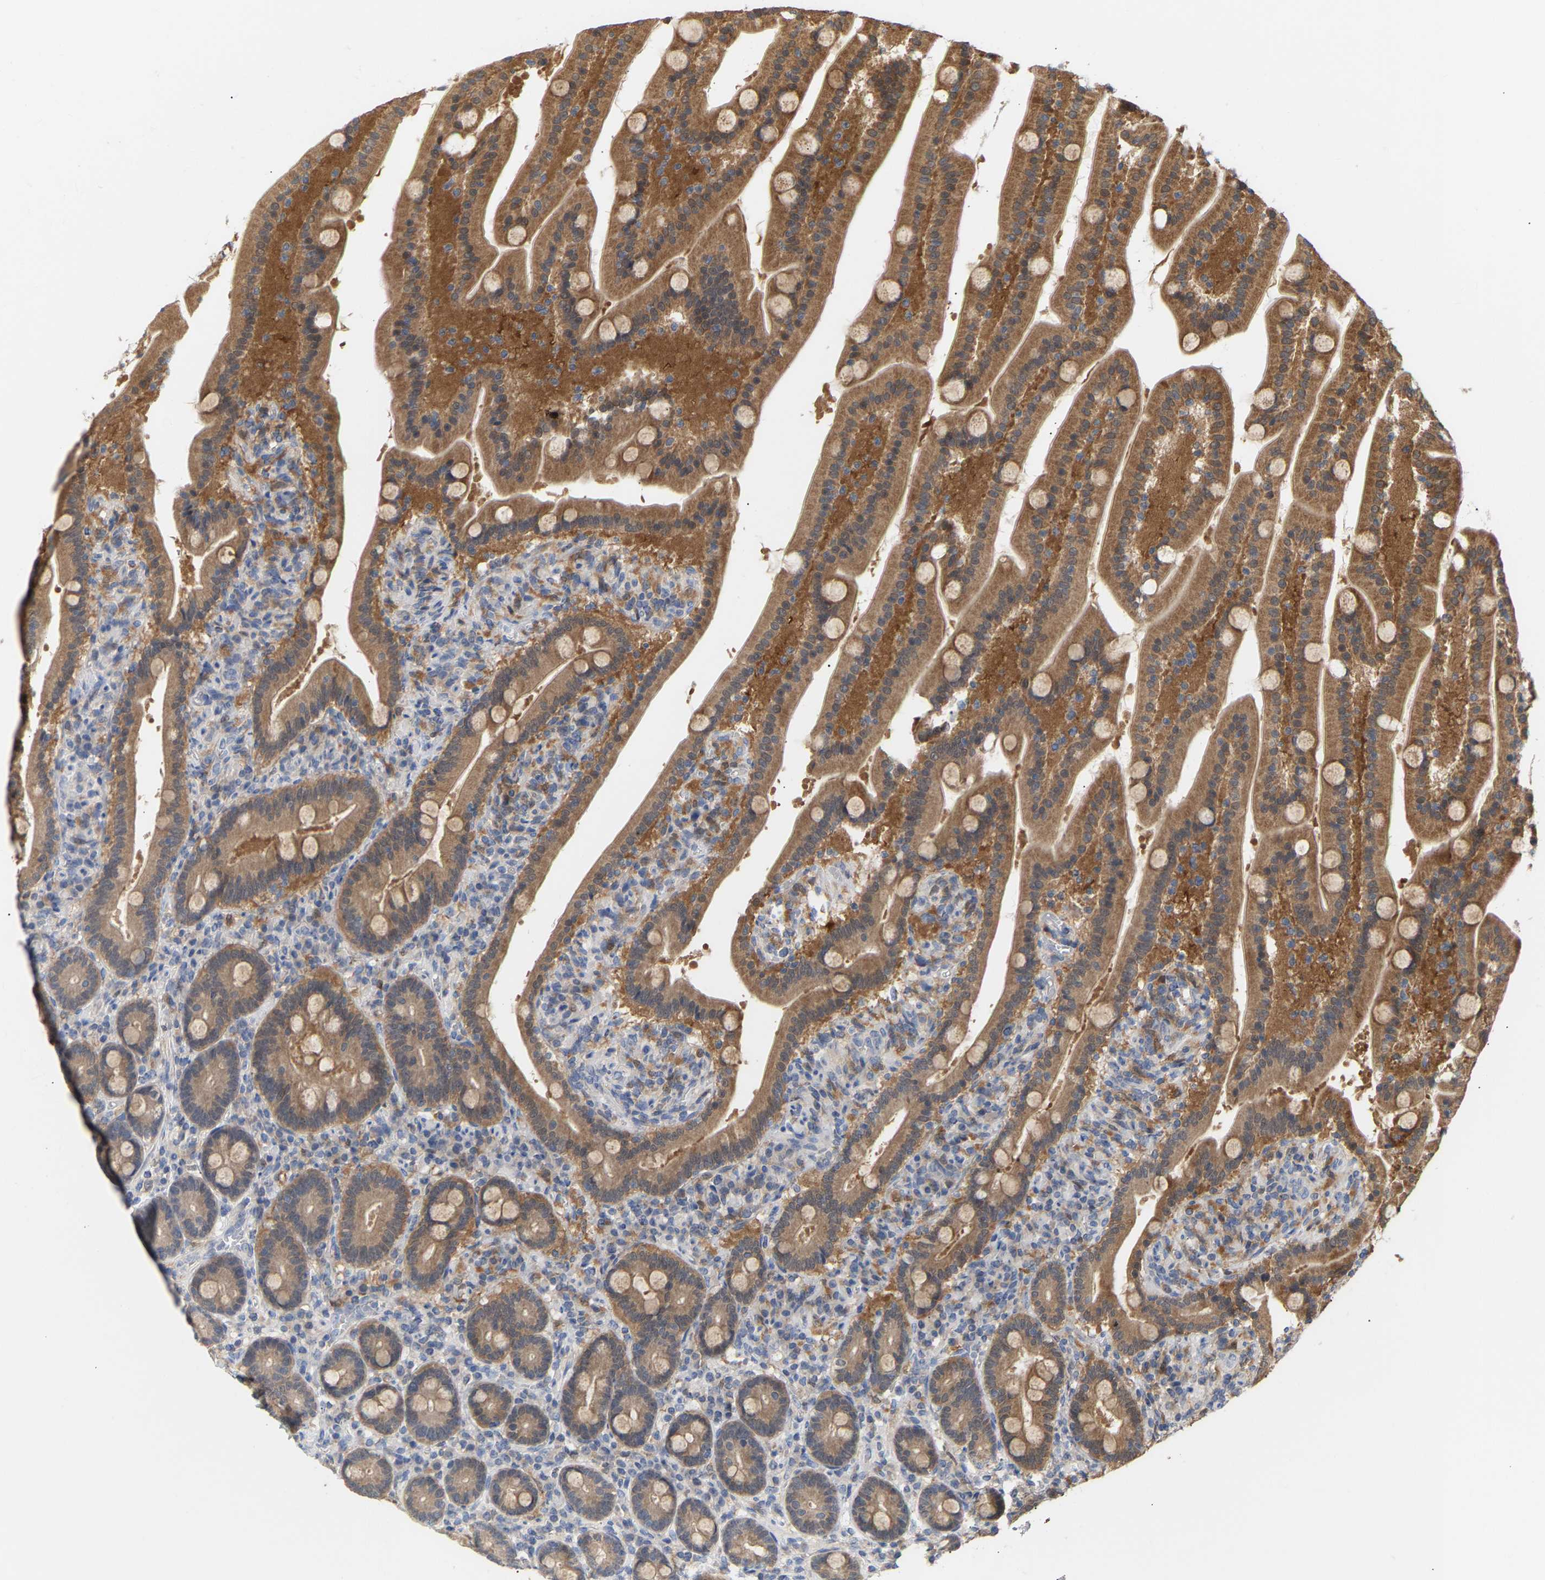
{"staining": {"intensity": "moderate", "quantity": ">75%", "location": "cytoplasmic/membranous"}, "tissue": "duodenum", "cell_type": "Glandular cells", "image_type": "normal", "snomed": [{"axis": "morphology", "description": "Normal tissue, NOS"}, {"axis": "topography", "description": "Duodenum"}], "caption": "Immunohistochemical staining of normal duodenum reveals >75% levels of moderate cytoplasmic/membranous protein positivity in approximately >75% of glandular cells. Ihc stains the protein in brown and the nuclei are stained blue.", "gene": "TPMT", "patient": {"sex": "male", "age": 54}}